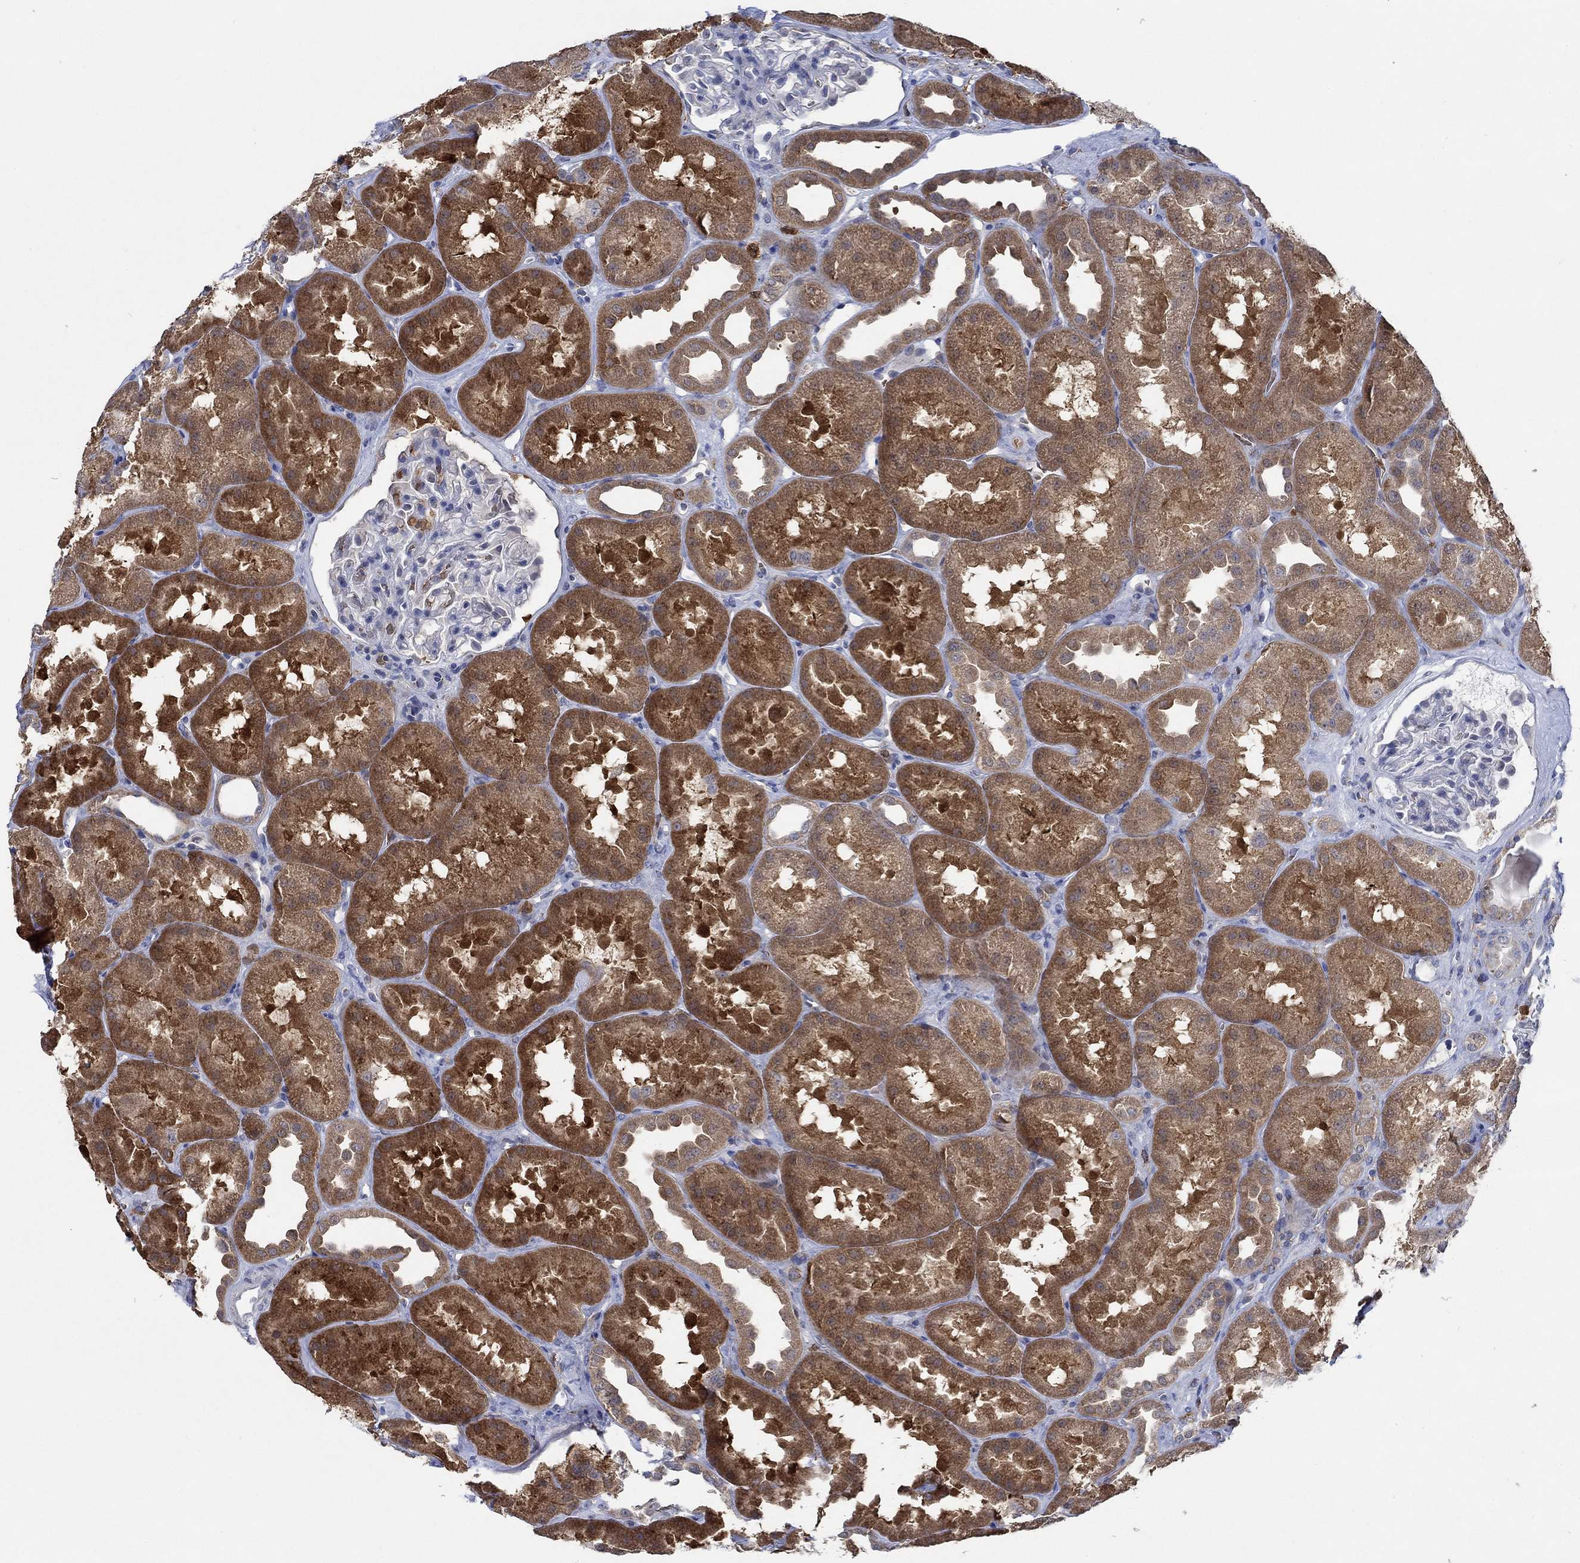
{"staining": {"intensity": "negative", "quantity": "none", "location": "none"}, "tissue": "kidney", "cell_type": "Cells in glomeruli", "image_type": "normal", "snomed": [{"axis": "morphology", "description": "Normal tissue, NOS"}, {"axis": "topography", "description": "Kidney"}], "caption": "The immunohistochemistry photomicrograph has no significant expression in cells in glomeruli of kidney. (DAB immunohistochemistry (IHC) with hematoxylin counter stain).", "gene": "MPP1", "patient": {"sex": "male", "age": 61}}